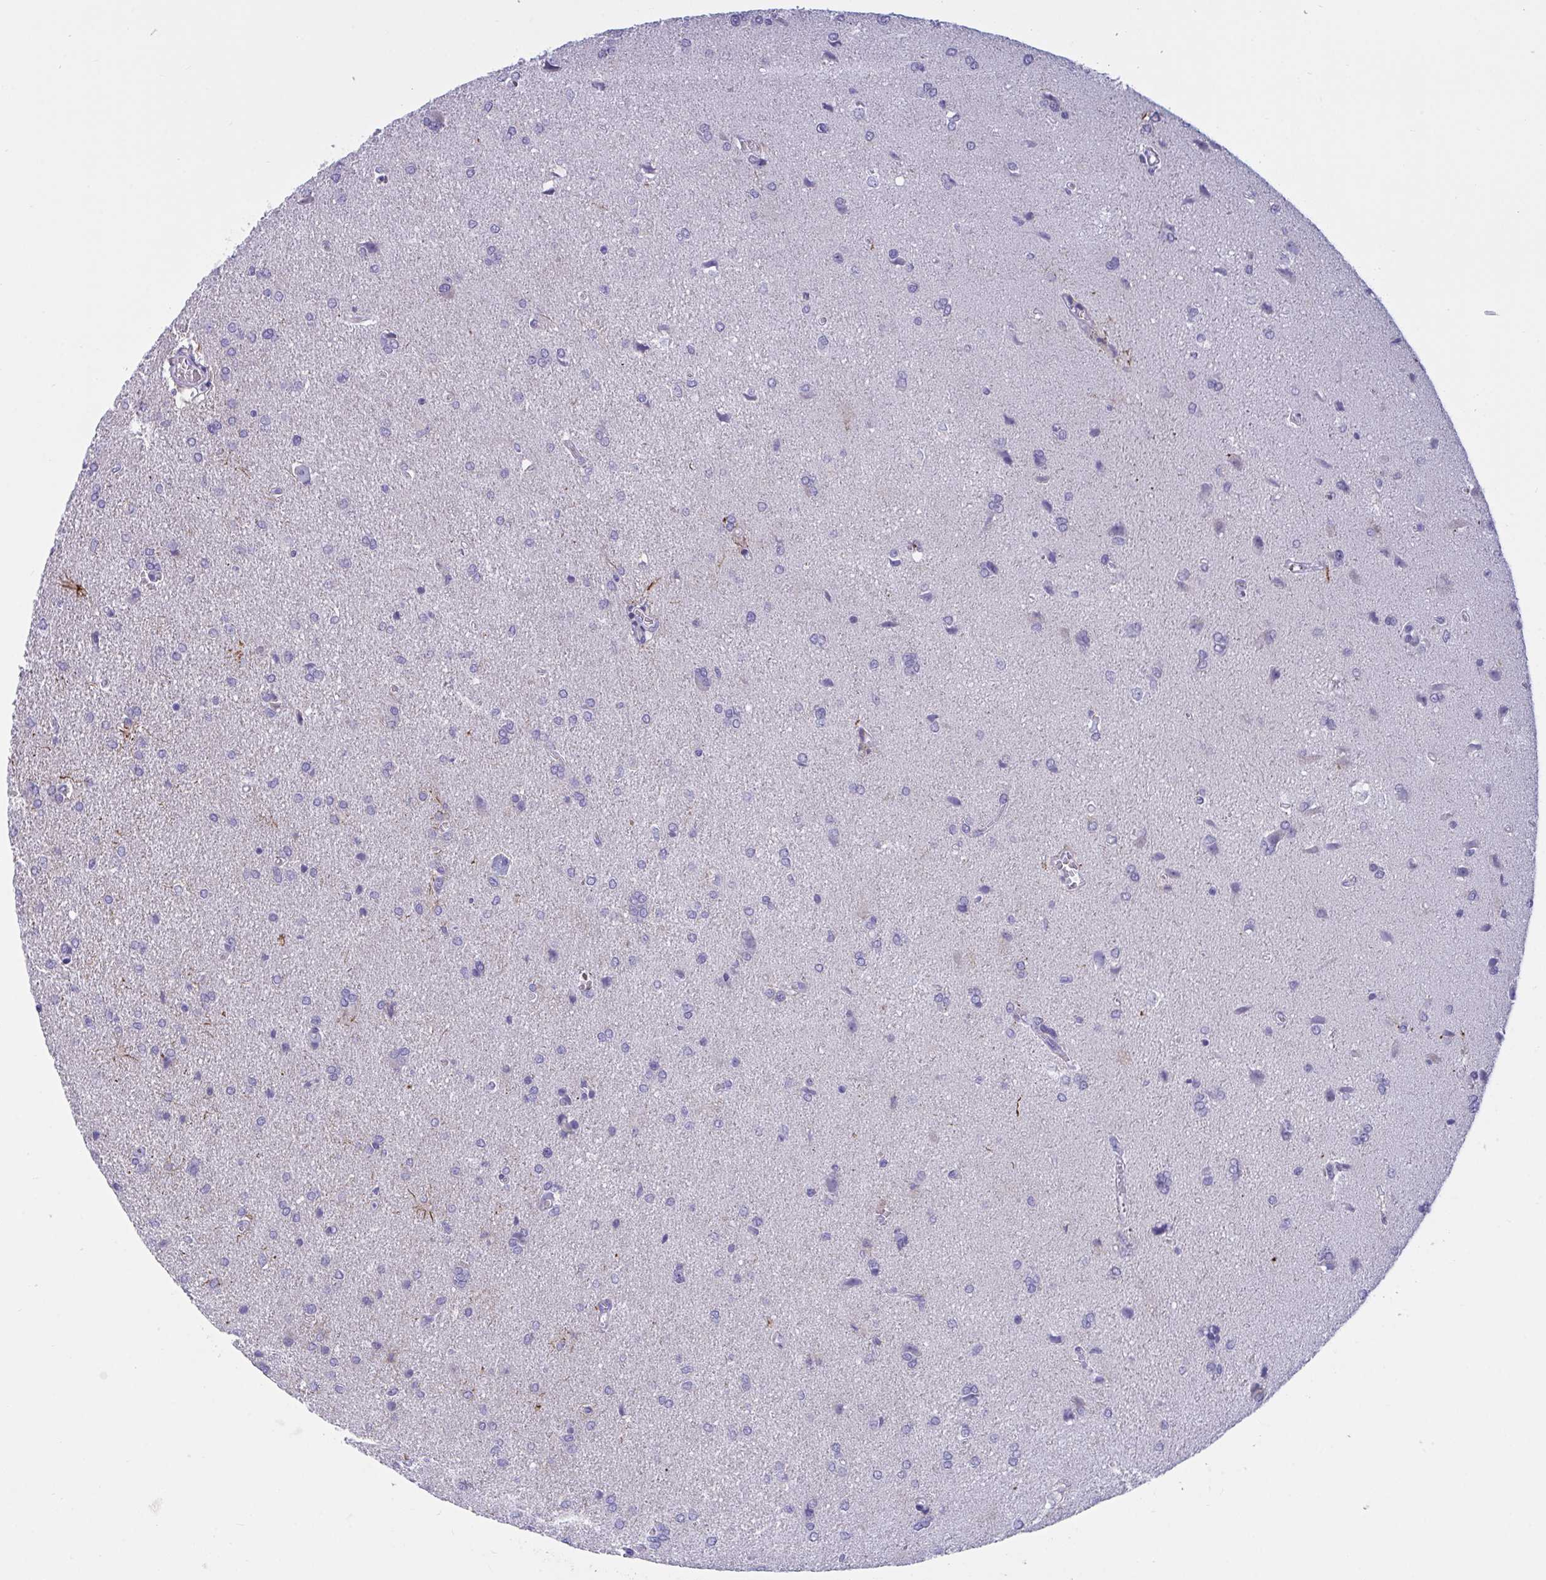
{"staining": {"intensity": "negative", "quantity": "none", "location": "none"}, "tissue": "glioma", "cell_type": "Tumor cells", "image_type": "cancer", "snomed": [{"axis": "morphology", "description": "Glioma, malignant, High grade"}, {"axis": "topography", "description": "Brain"}], "caption": "High magnification brightfield microscopy of glioma stained with DAB (3,3'-diaminobenzidine) (brown) and counterstained with hematoxylin (blue): tumor cells show no significant expression.", "gene": "OXLD1", "patient": {"sex": "male", "age": 68}}